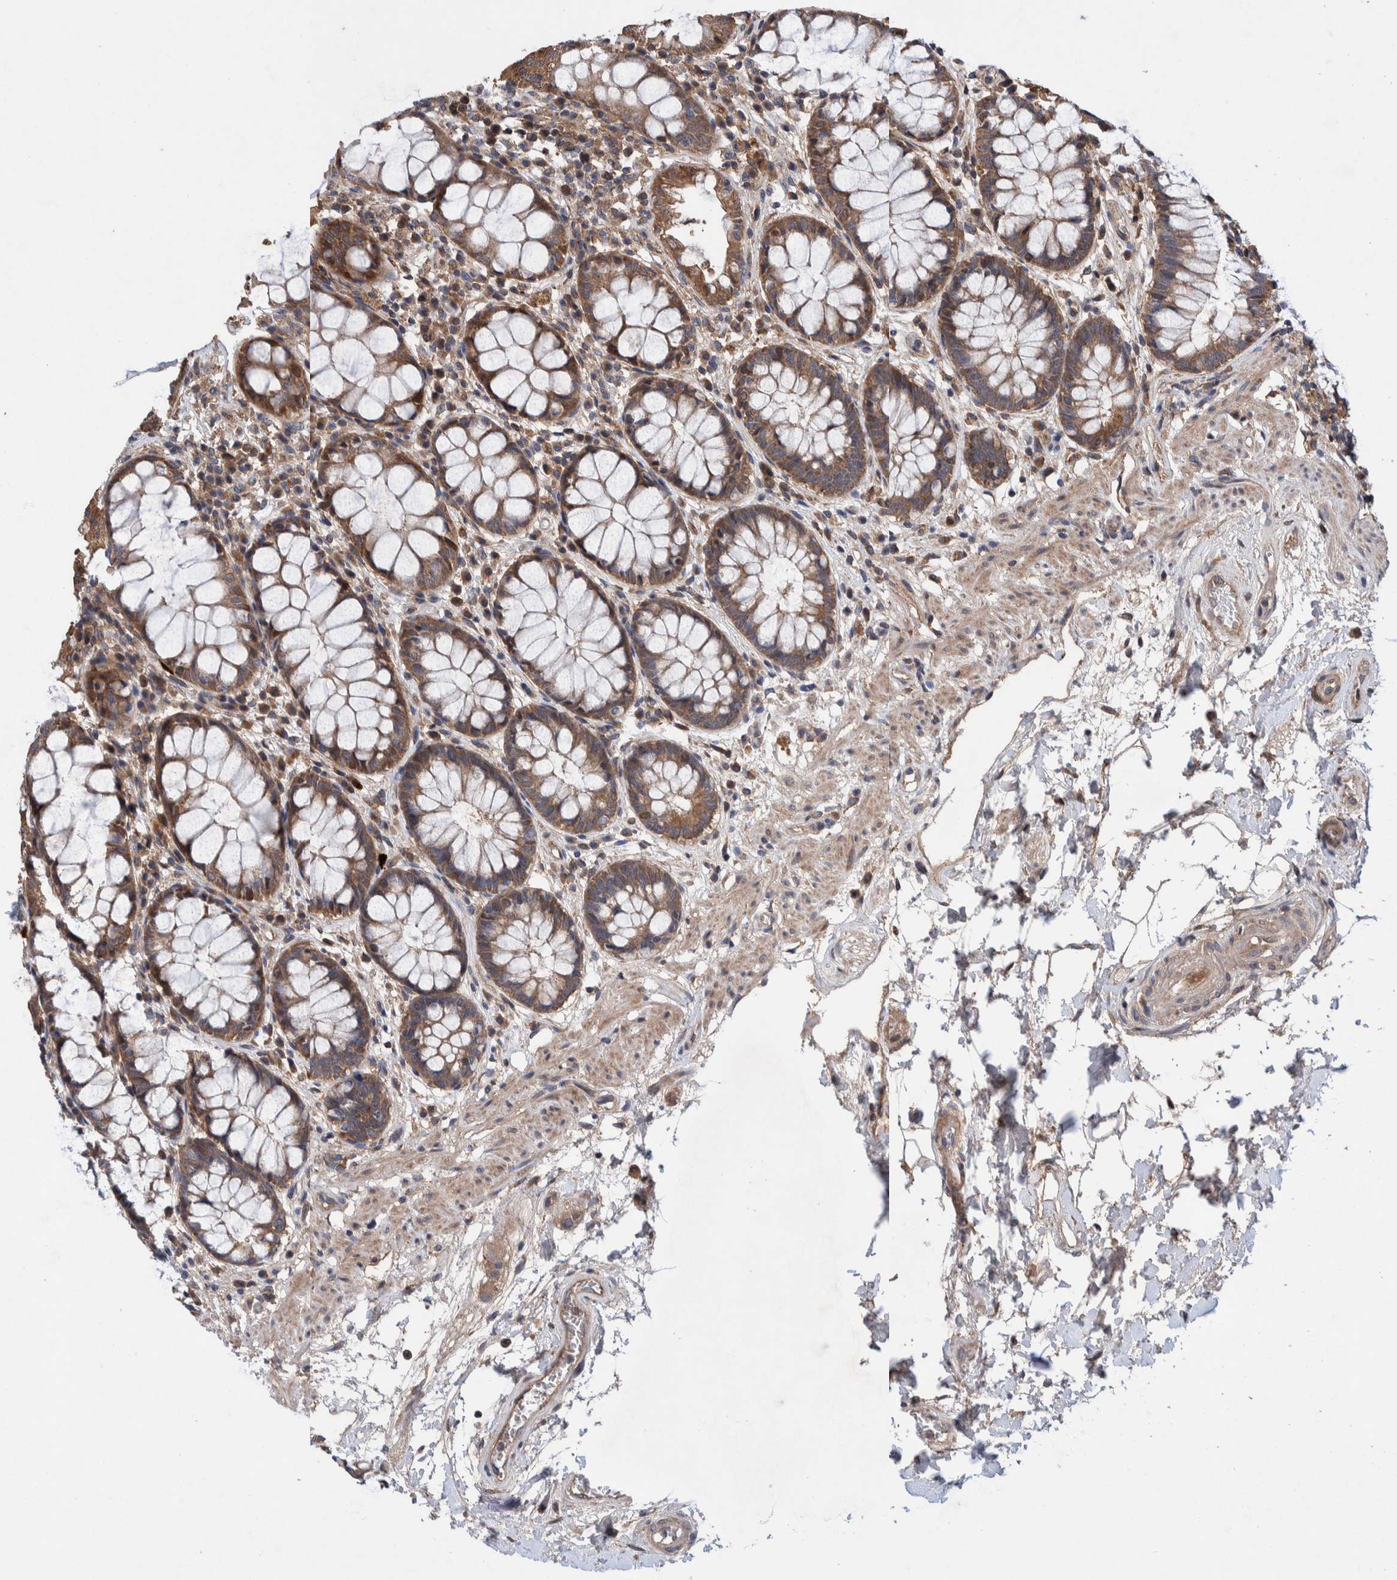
{"staining": {"intensity": "strong", "quantity": ">75%", "location": "cytoplasmic/membranous"}, "tissue": "rectum", "cell_type": "Glandular cells", "image_type": "normal", "snomed": [{"axis": "morphology", "description": "Normal tissue, NOS"}, {"axis": "topography", "description": "Rectum"}], "caption": "Immunohistochemical staining of benign human rectum exhibits strong cytoplasmic/membranous protein positivity in about >75% of glandular cells. Ihc stains the protein in brown and the nuclei are stained blue.", "gene": "PIK3R6", "patient": {"sex": "male", "age": 64}}